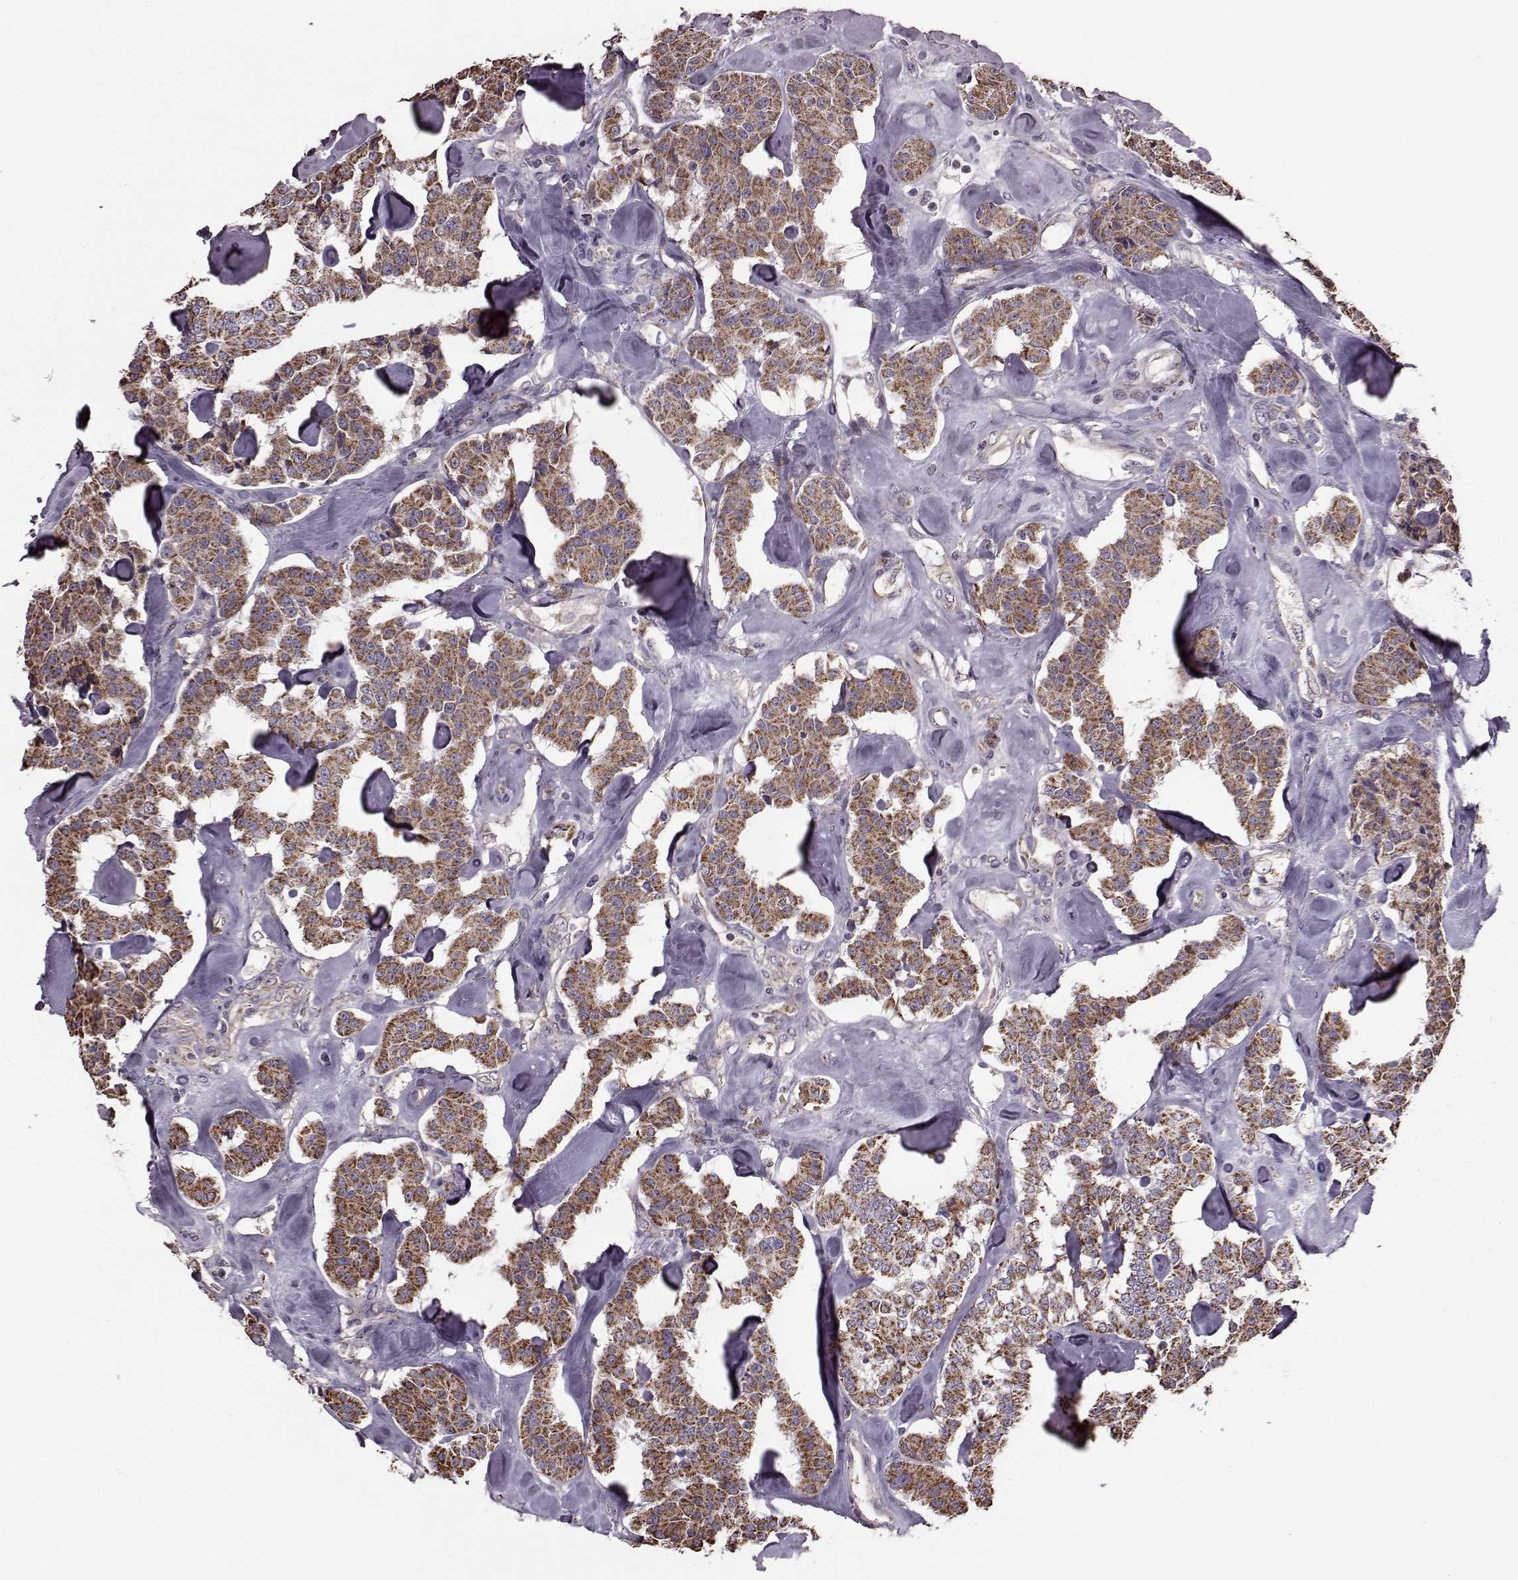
{"staining": {"intensity": "moderate", "quantity": ">75%", "location": "cytoplasmic/membranous"}, "tissue": "carcinoid", "cell_type": "Tumor cells", "image_type": "cancer", "snomed": [{"axis": "morphology", "description": "Carcinoid, malignant, NOS"}, {"axis": "topography", "description": "Pancreas"}], "caption": "A histopathology image of human malignant carcinoid stained for a protein shows moderate cytoplasmic/membranous brown staining in tumor cells.", "gene": "PUDP", "patient": {"sex": "male", "age": 41}}